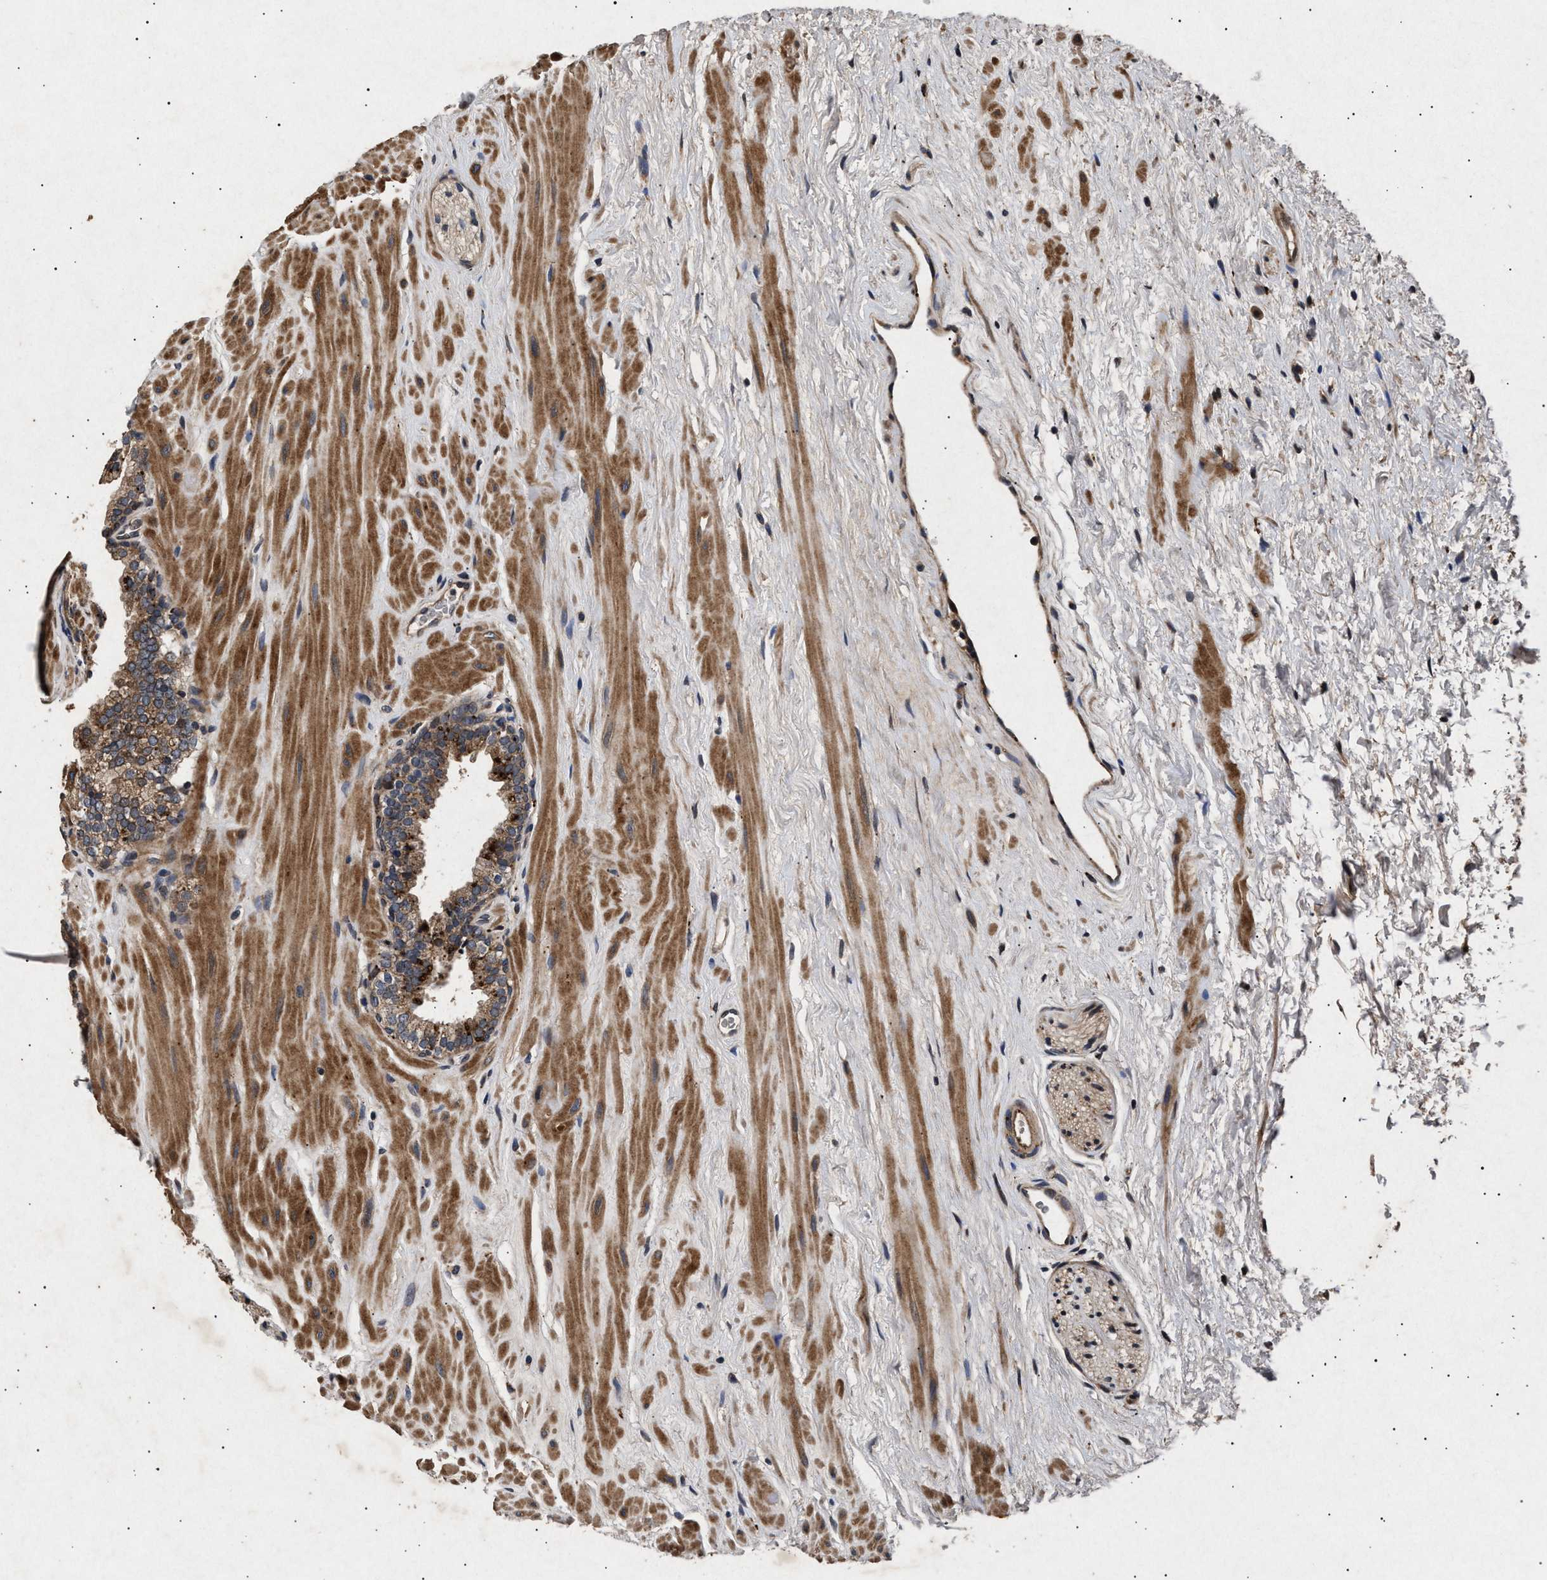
{"staining": {"intensity": "moderate", "quantity": ">75%", "location": "cytoplasmic/membranous"}, "tissue": "prostate", "cell_type": "Glandular cells", "image_type": "normal", "snomed": [{"axis": "morphology", "description": "Normal tissue, NOS"}, {"axis": "morphology", "description": "Urothelial carcinoma, Low grade"}, {"axis": "topography", "description": "Urinary bladder"}, {"axis": "topography", "description": "Prostate"}], "caption": "IHC staining of unremarkable prostate, which reveals medium levels of moderate cytoplasmic/membranous expression in approximately >75% of glandular cells indicating moderate cytoplasmic/membranous protein positivity. The staining was performed using DAB (brown) for protein detection and nuclei were counterstained in hematoxylin (blue).", "gene": "ITGB5", "patient": {"sex": "male", "age": 60}}